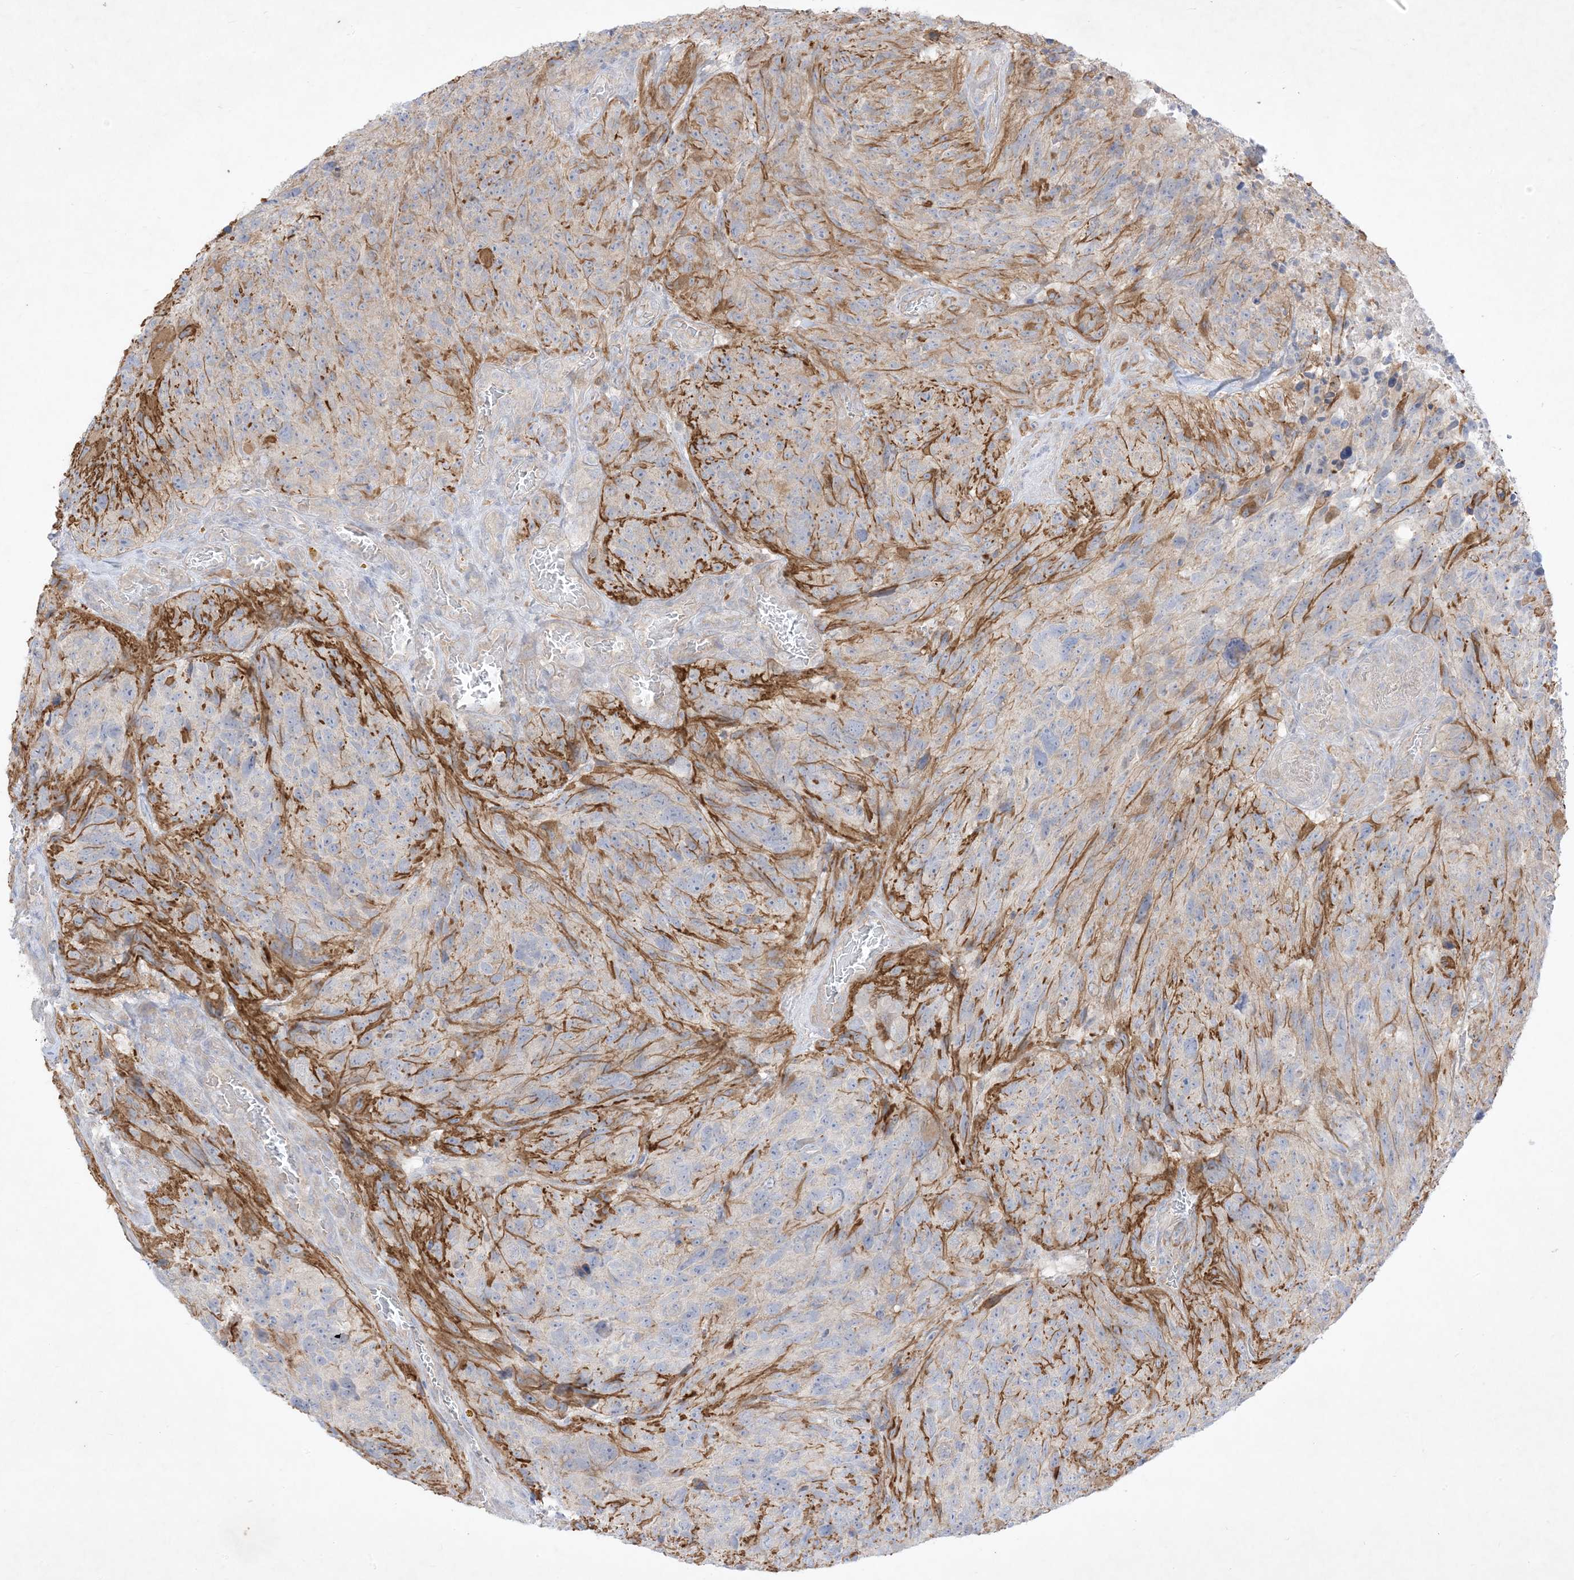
{"staining": {"intensity": "negative", "quantity": "none", "location": "none"}, "tissue": "glioma", "cell_type": "Tumor cells", "image_type": "cancer", "snomed": [{"axis": "morphology", "description": "Glioma, malignant, High grade"}, {"axis": "topography", "description": "Brain"}], "caption": "DAB (3,3'-diaminobenzidine) immunohistochemical staining of human glioma displays no significant expression in tumor cells.", "gene": "PLEKHA3", "patient": {"sex": "male", "age": 69}}